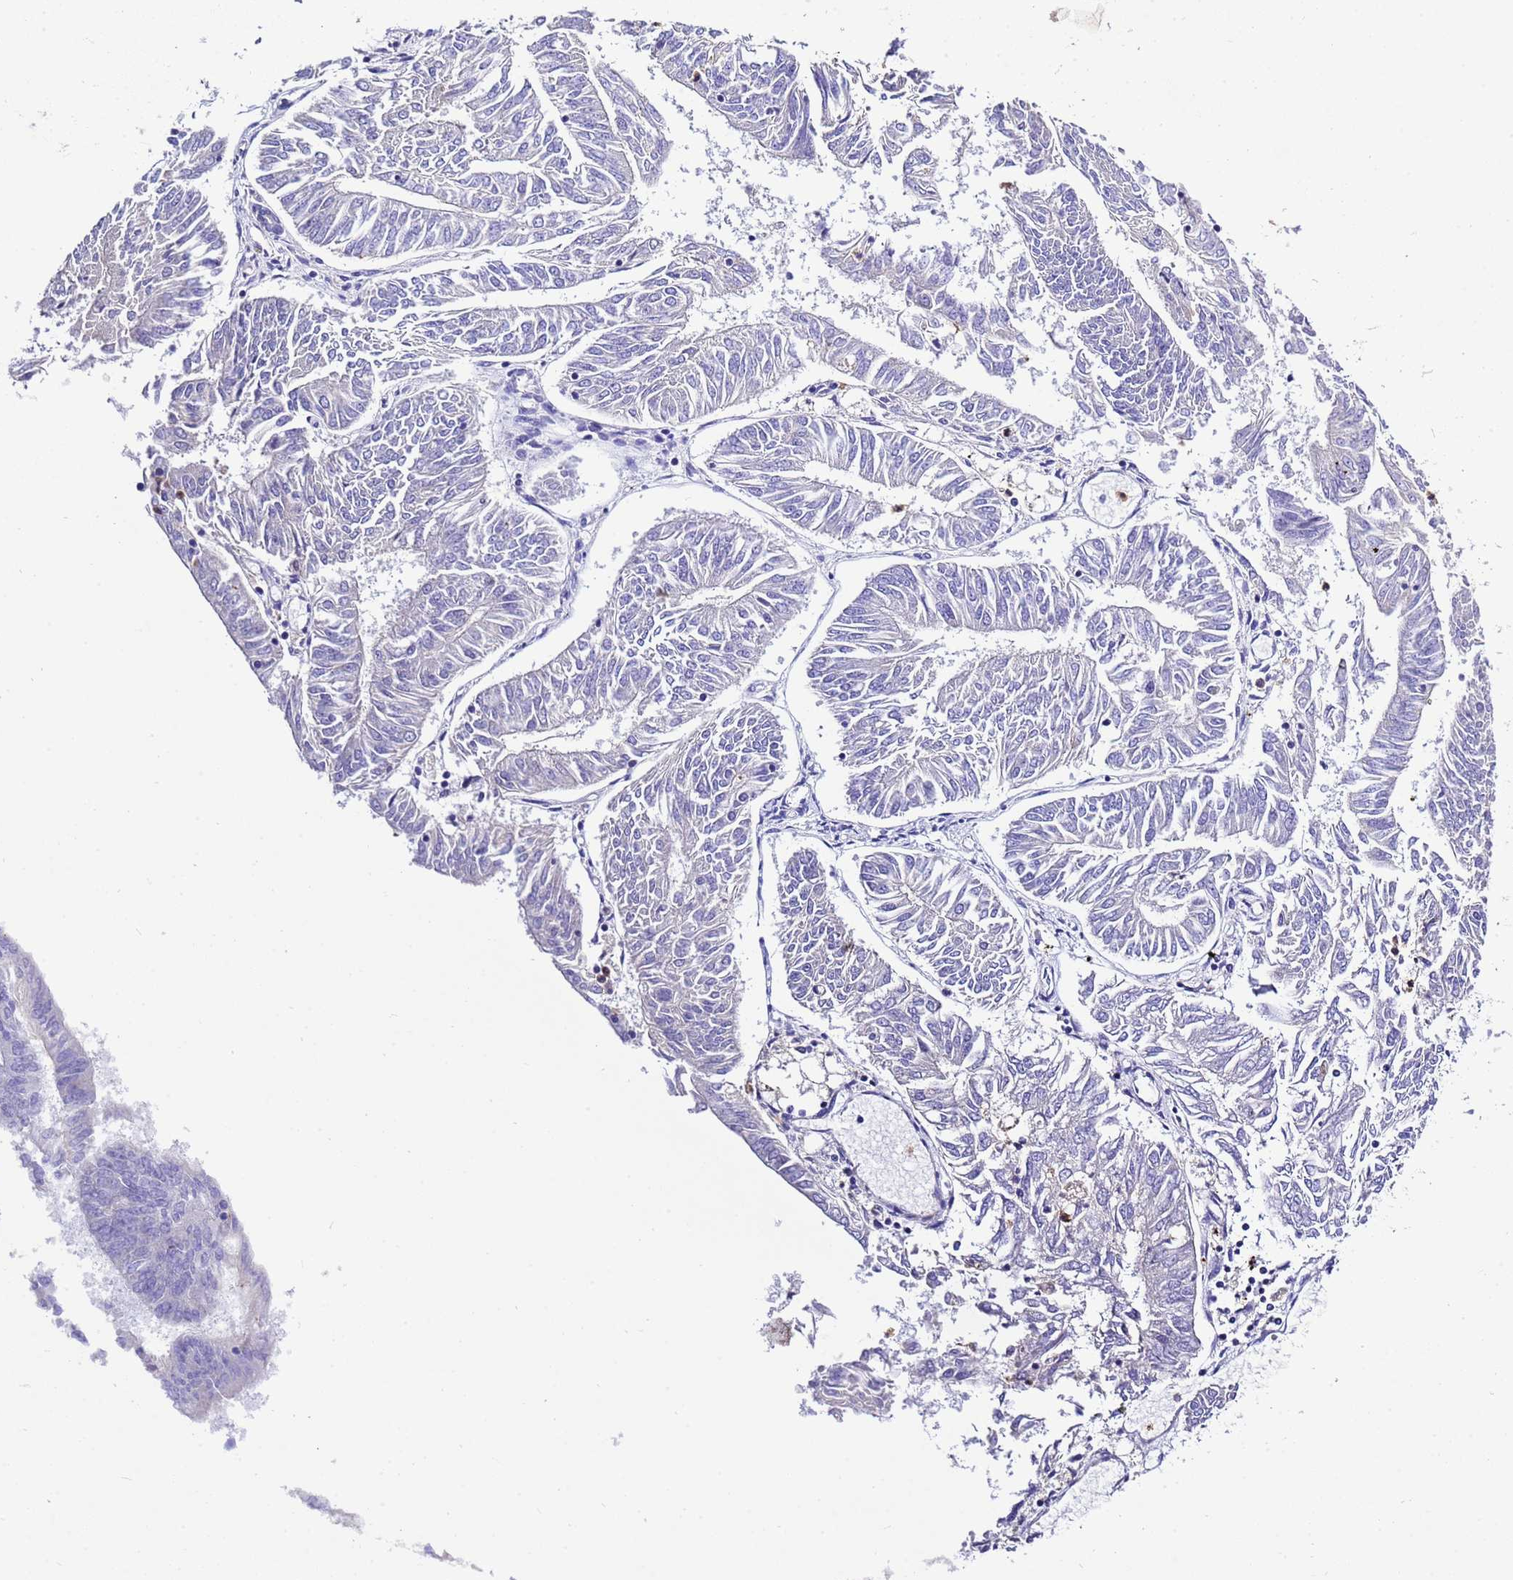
{"staining": {"intensity": "negative", "quantity": "none", "location": "none"}, "tissue": "endometrial cancer", "cell_type": "Tumor cells", "image_type": "cancer", "snomed": [{"axis": "morphology", "description": "Adenocarcinoma, NOS"}, {"axis": "topography", "description": "Endometrium"}], "caption": "Immunohistochemistry image of adenocarcinoma (endometrial) stained for a protein (brown), which shows no positivity in tumor cells. The staining was performed using DAB to visualize the protein expression in brown, while the nuclei were stained in blue with hematoxylin (Magnification: 20x).", "gene": "KICS2", "patient": {"sex": "female", "age": 58}}